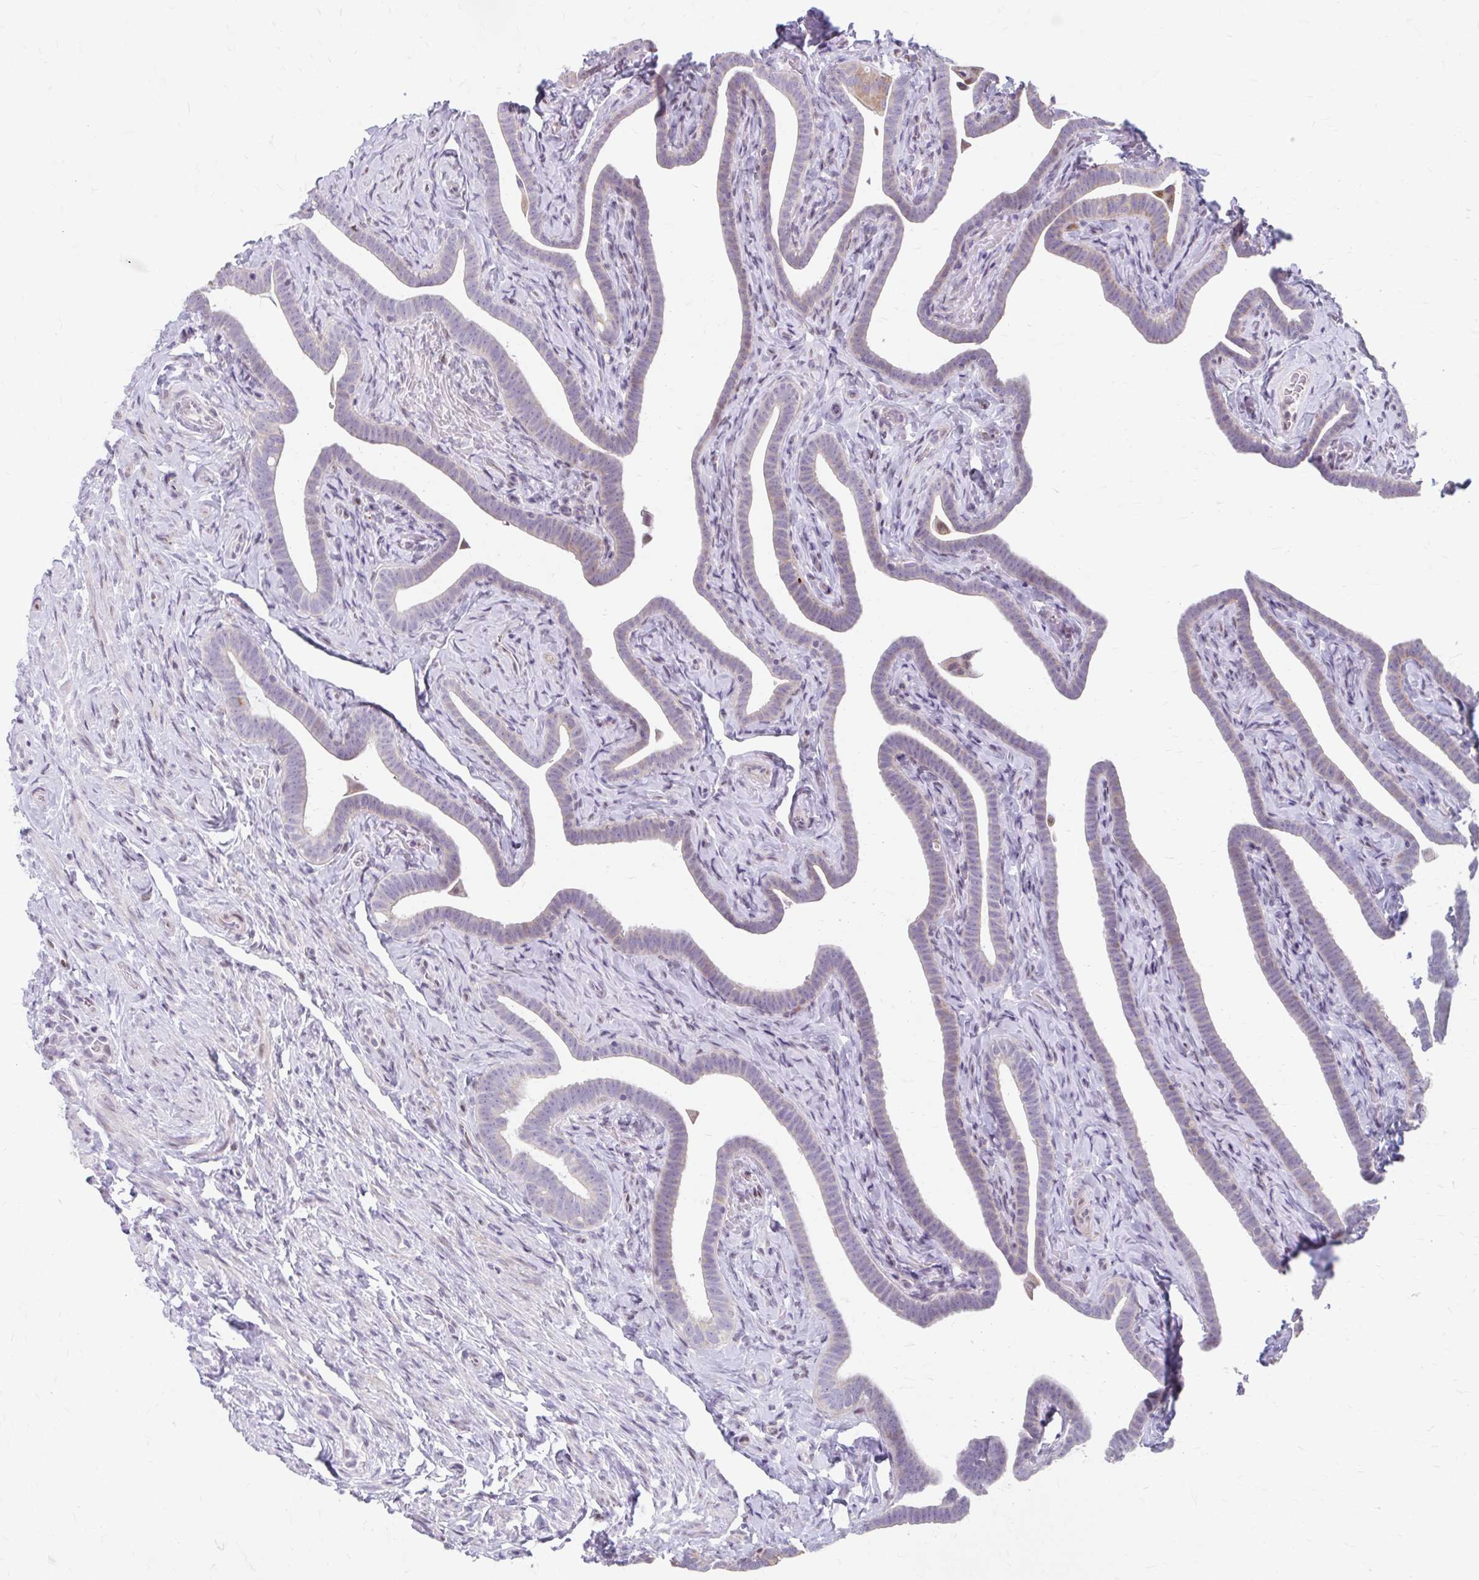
{"staining": {"intensity": "moderate", "quantity": "<25%", "location": "cytoplasmic/membranous"}, "tissue": "fallopian tube", "cell_type": "Glandular cells", "image_type": "normal", "snomed": [{"axis": "morphology", "description": "Normal tissue, NOS"}, {"axis": "topography", "description": "Fallopian tube"}], "caption": "This photomicrograph exhibits IHC staining of benign human fallopian tube, with low moderate cytoplasmic/membranous expression in about <25% of glandular cells.", "gene": "BEAN1", "patient": {"sex": "female", "age": 69}}